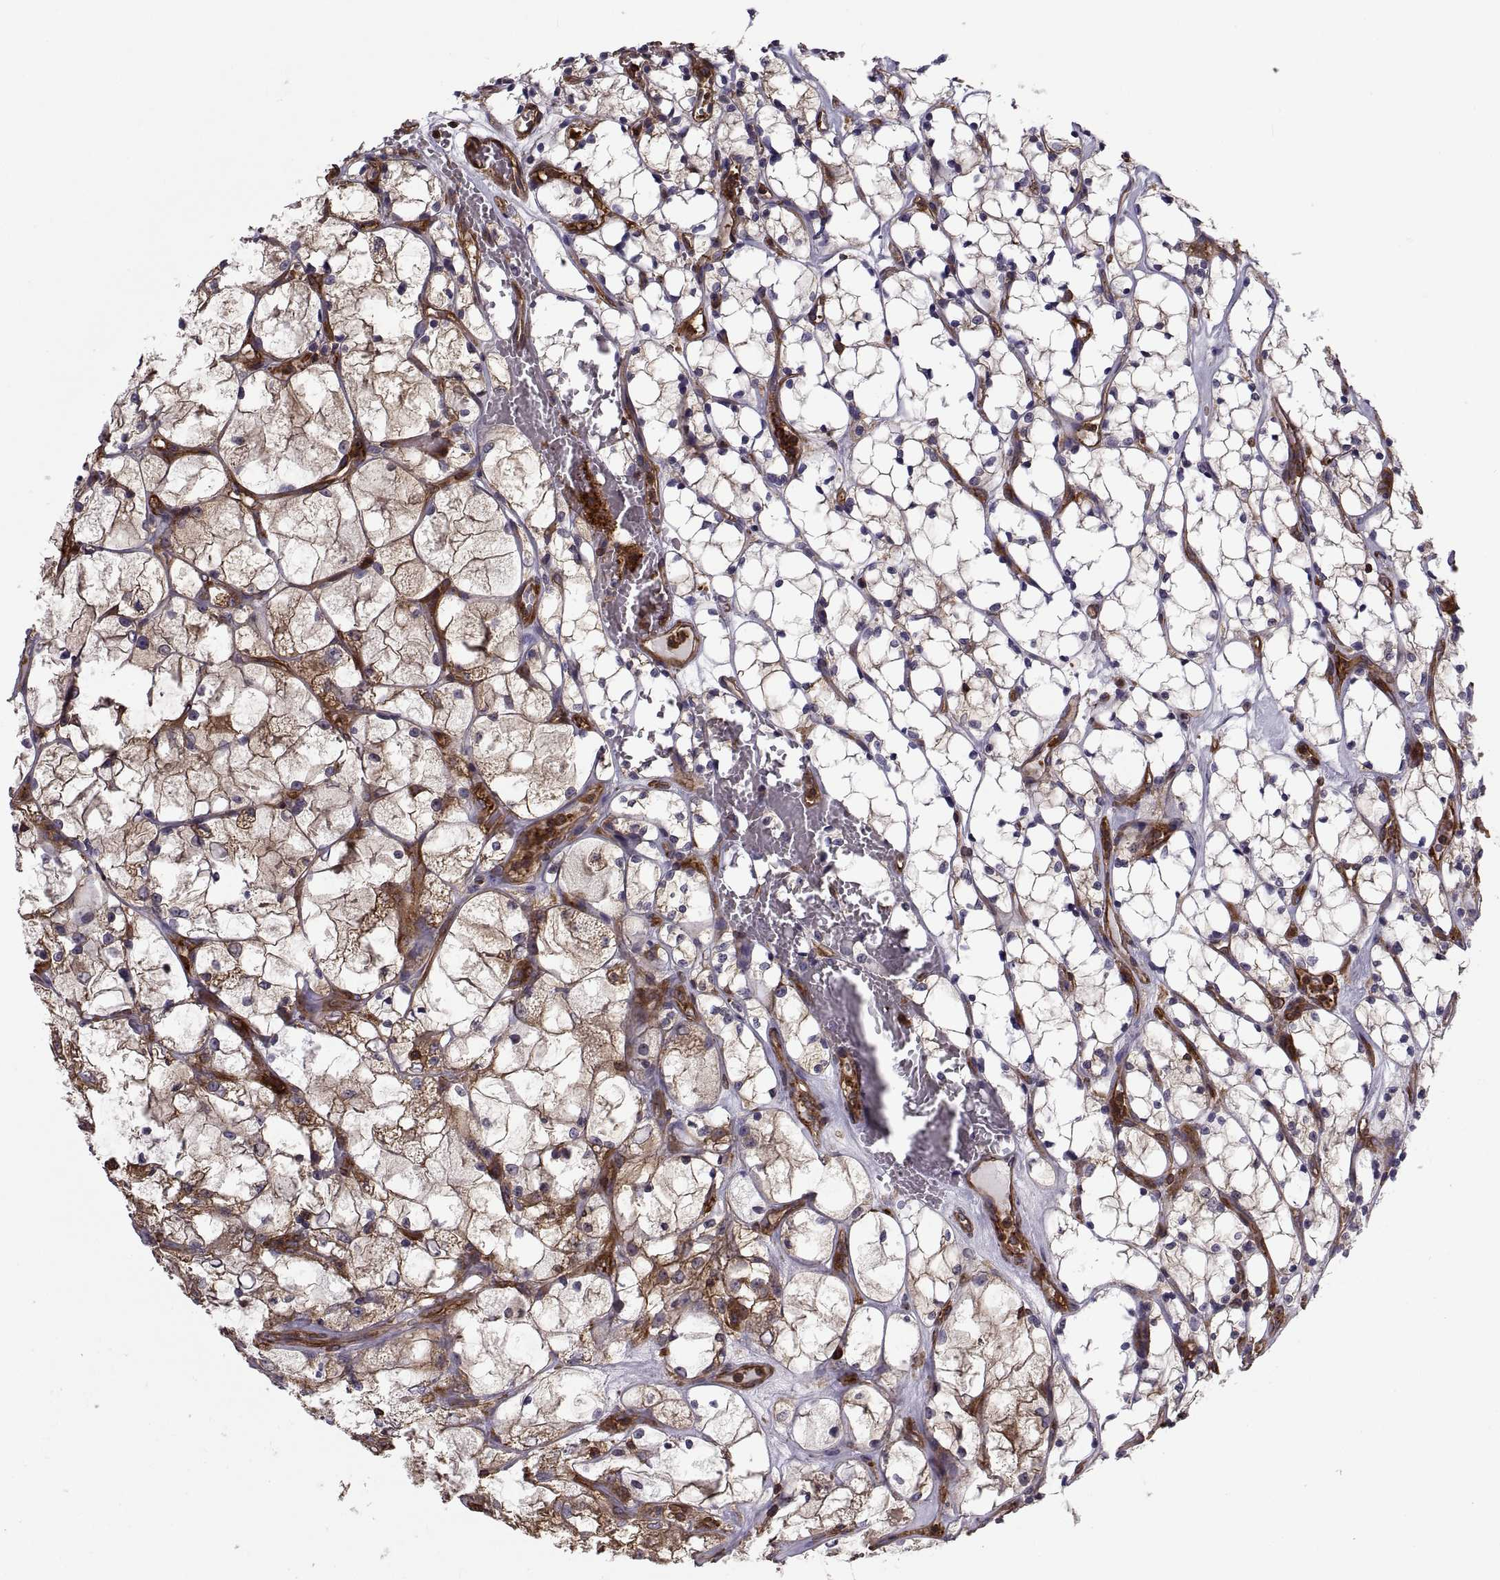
{"staining": {"intensity": "moderate", "quantity": "25%-75%", "location": "cytoplasmic/membranous"}, "tissue": "renal cancer", "cell_type": "Tumor cells", "image_type": "cancer", "snomed": [{"axis": "morphology", "description": "Adenocarcinoma, NOS"}, {"axis": "topography", "description": "Kidney"}], "caption": "Renal cancer (adenocarcinoma) stained with DAB immunohistochemistry shows medium levels of moderate cytoplasmic/membranous staining in about 25%-75% of tumor cells. (DAB (3,3'-diaminobenzidine) IHC, brown staining for protein, blue staining for nuclei).", "gene": "MYH9", "patient": {"sex": "female", "age": 69}}